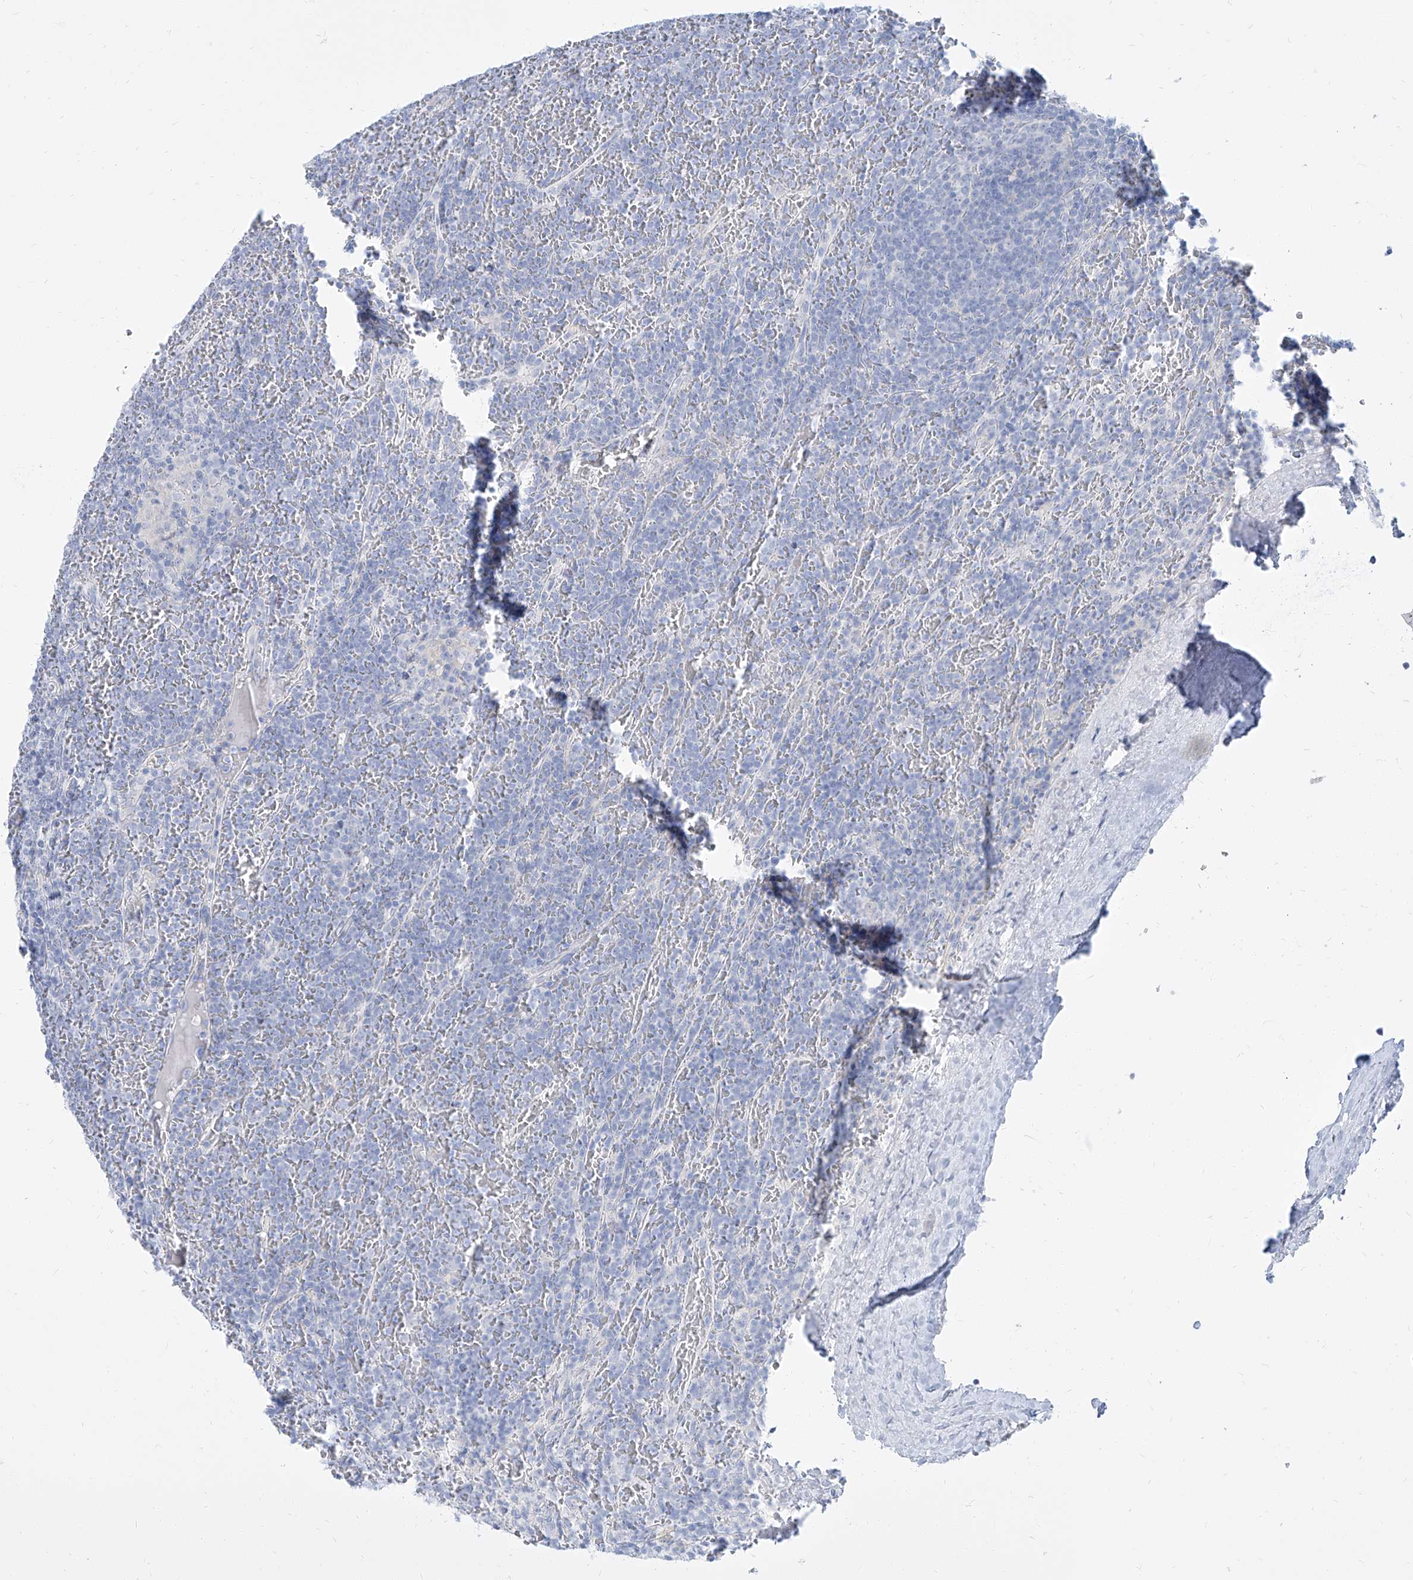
{"staining": {"intensity": "negative", "quantity": "none", "location": "none"}, "tissue": "lymphoma", "cell_type": "Tumor cells", "image_type": "cancer", "snomed": [{"axis": "morphology", "description": "Malignant lymphoma, non-Hodgkin's type, Low grade"}, {"axis": "topography", "description": "Spleen"}], "caption": "DAB (3,3'-diaminobenzidine) immunohistochemical staining of lymphoma shows no significant positivity in tumor cells.", "gene": "TXLNB", "patient": {"sex": "female", "age": 19}}